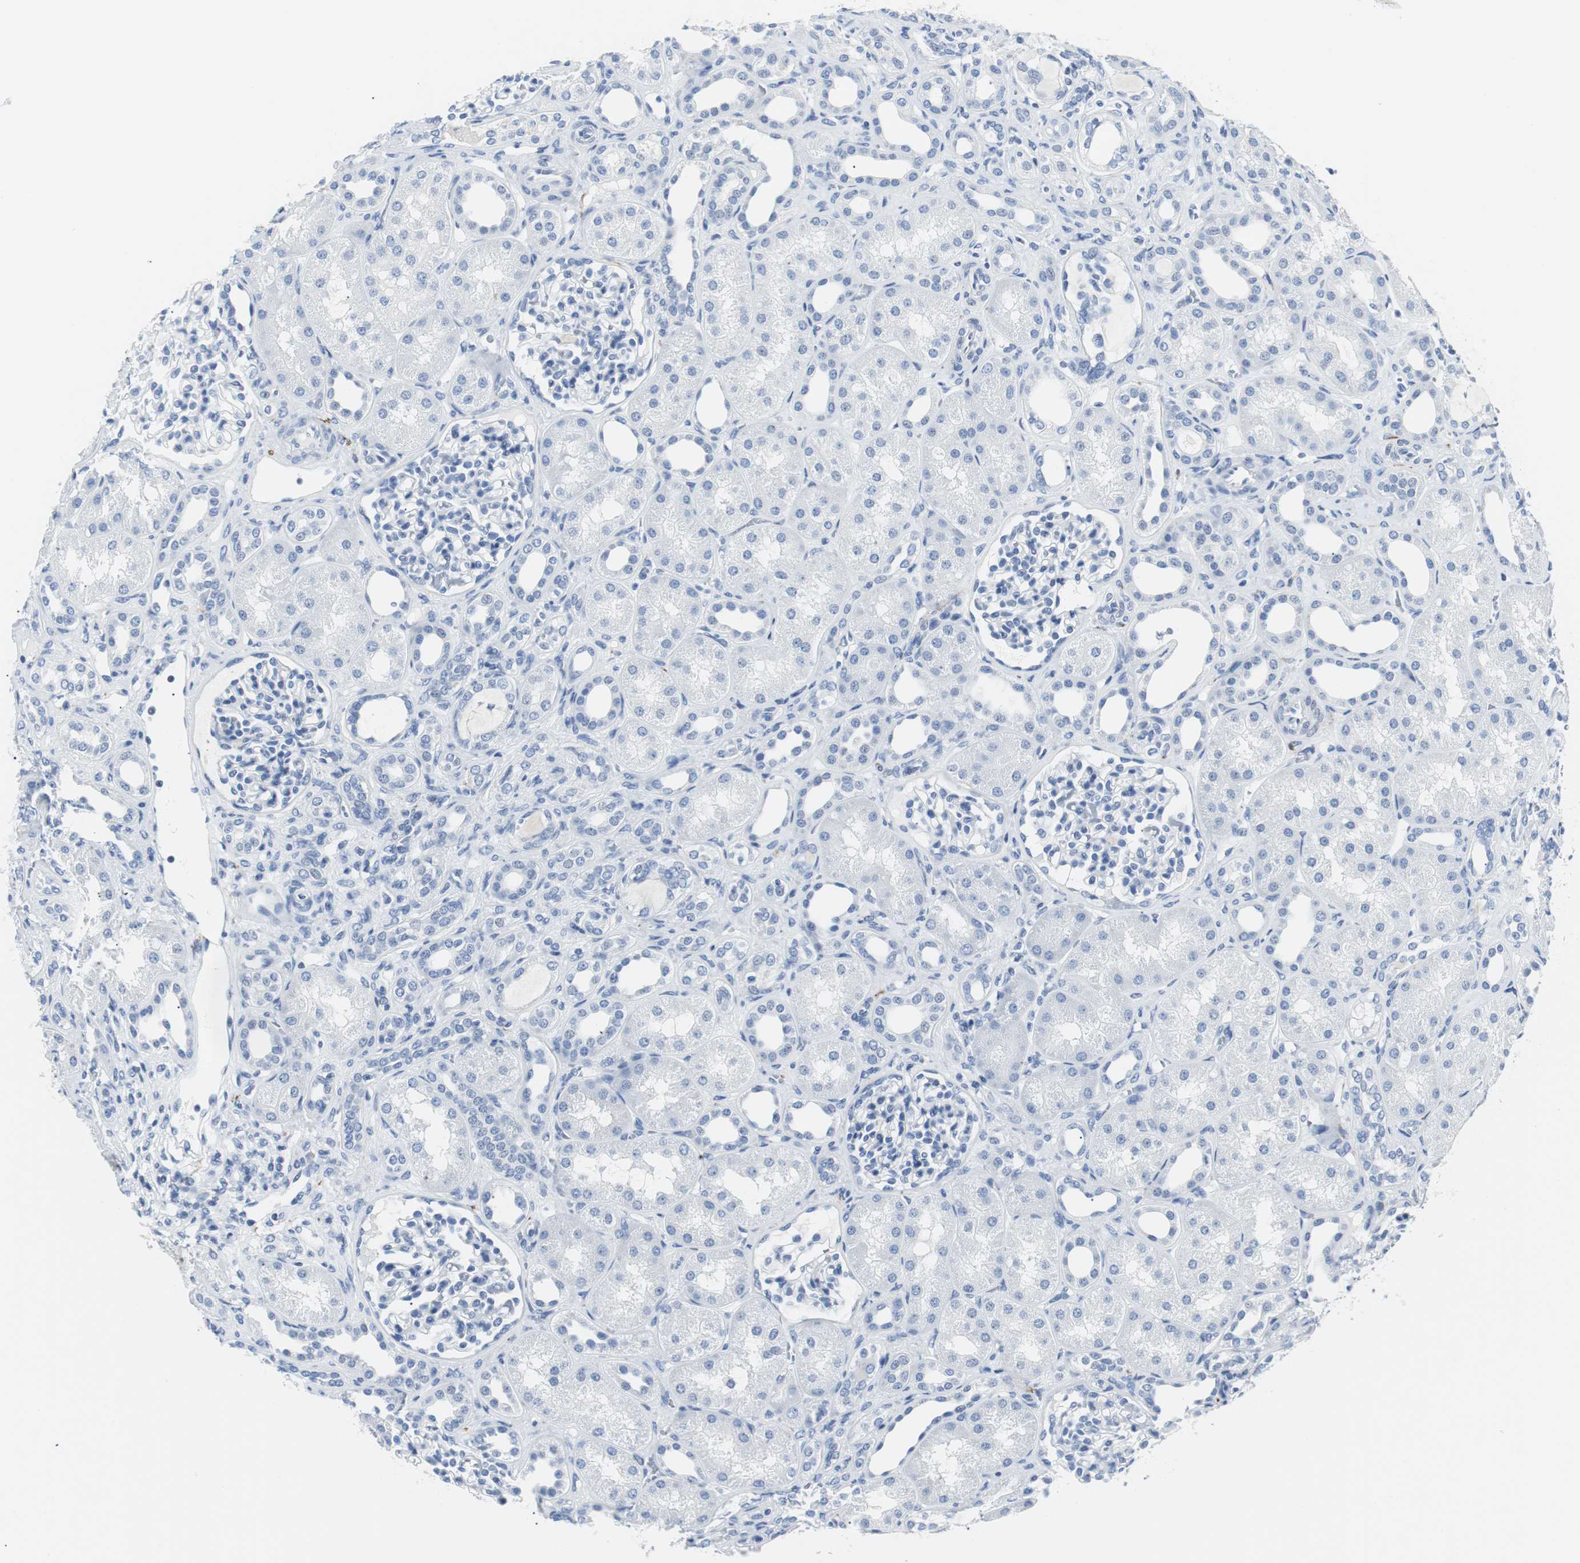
{"staining": {"intensity": "negative", "quantity": "none", "location": "none"}, "tissue": "kidney", "cell_type": "Cells in glomeruli", "image_type": "normal", "snomed": [{"axis": "morphology", "description": "Normal tissue, NOS"}, {"axis": "topography", "description": "Kidney"}], "caption": "Micrograph shows no significant protein positivity in cells in glomeruli of normal kidney.", "gene": "GAP43", "patient": {"sex": "male", "age": 7}}